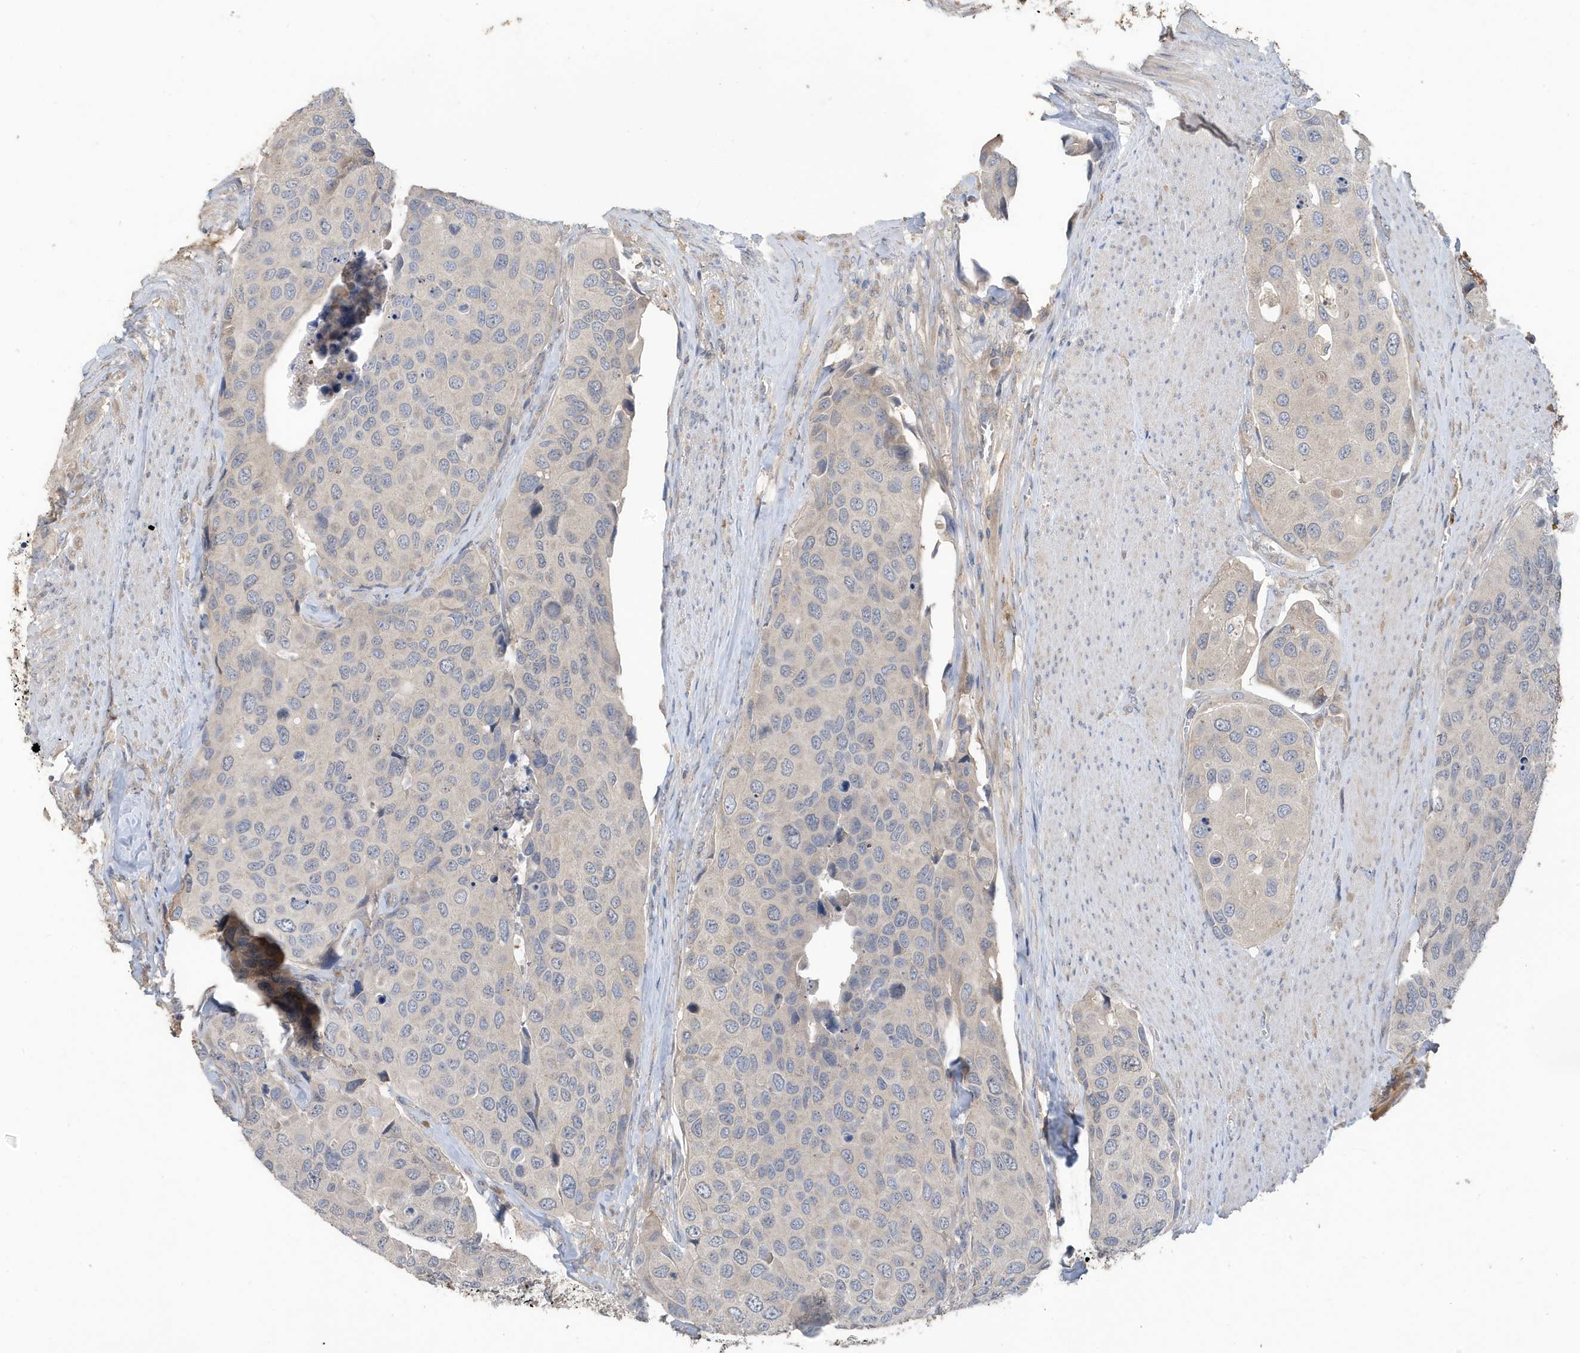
{"staining": {"intensity": "negative", "quantity": "none", "location": "none"}, "tissue": "urothelial cancer", "cell_type": "Tumor cells", "image_type": "cancer", "snomed": [{"axis": "morphology", "description": "Urothelial carcinoma, High grade"}, {"axis": "topography", "description": "Urinary bladder"}], "caption": "Image shows no protein staining in tumor cells of urothelial carcinoma (high-grade) tissue.", "gene": "LAPTM4A", "patient": {"sex": "male", "age": 74}}